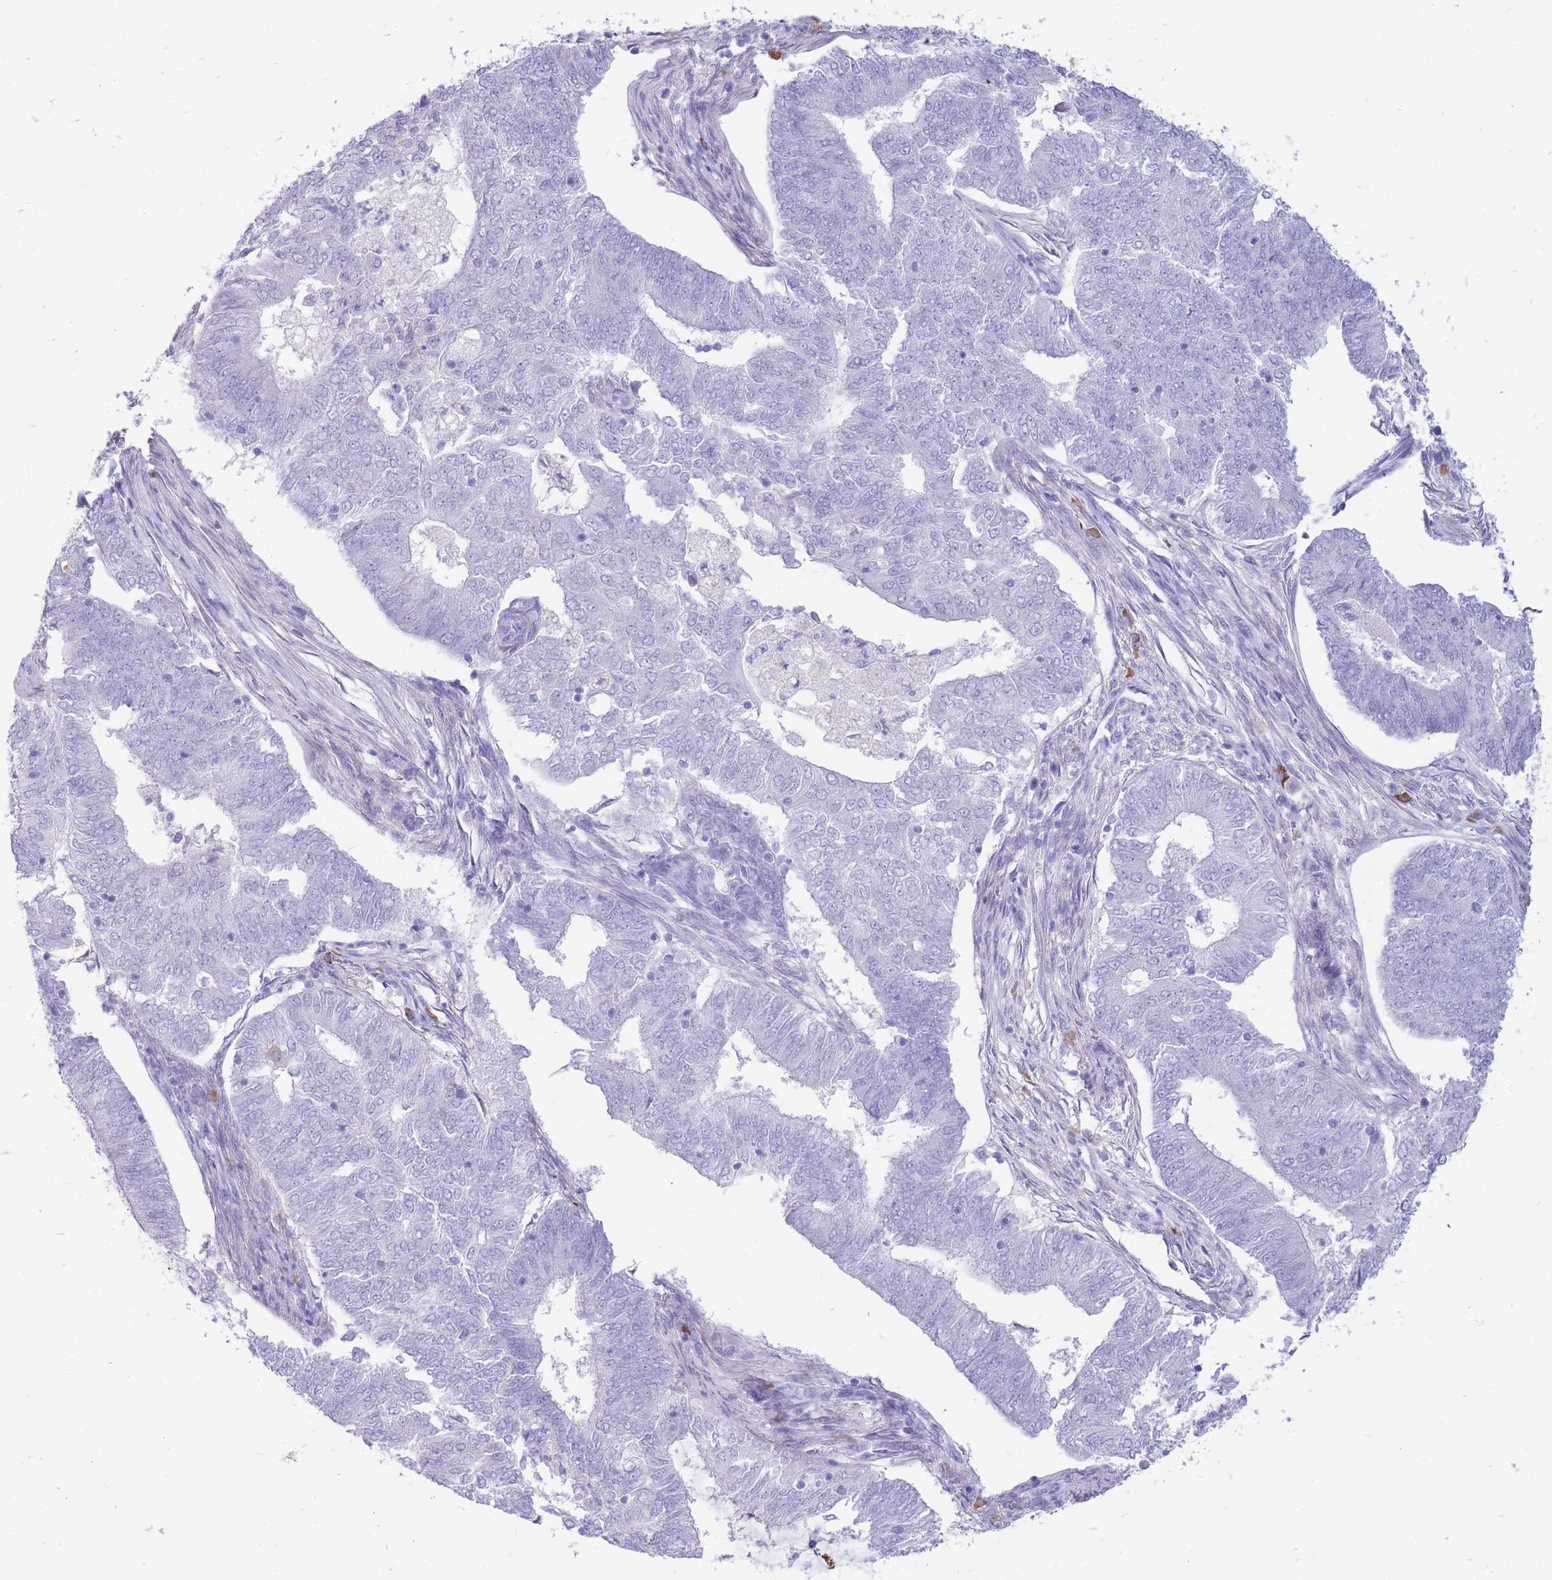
{"staining": {"intensity": "negative", "quantity": "none", "location": "none"}, "tissue": "endometrial cancer", "cell_type": "Tumor cells", "image_type": "cancer", "snomed": [{"axis": "morphology", "description": "Adenocarcinoma, NOS"}, {"axis": "topography", "description": "Endometrium"}], "caption": "Tumor cells show no significant staining in adenocarcinoma (endometrial).", "gene": "ZFP37", "patient": {"sex": "female", "age": 62}}